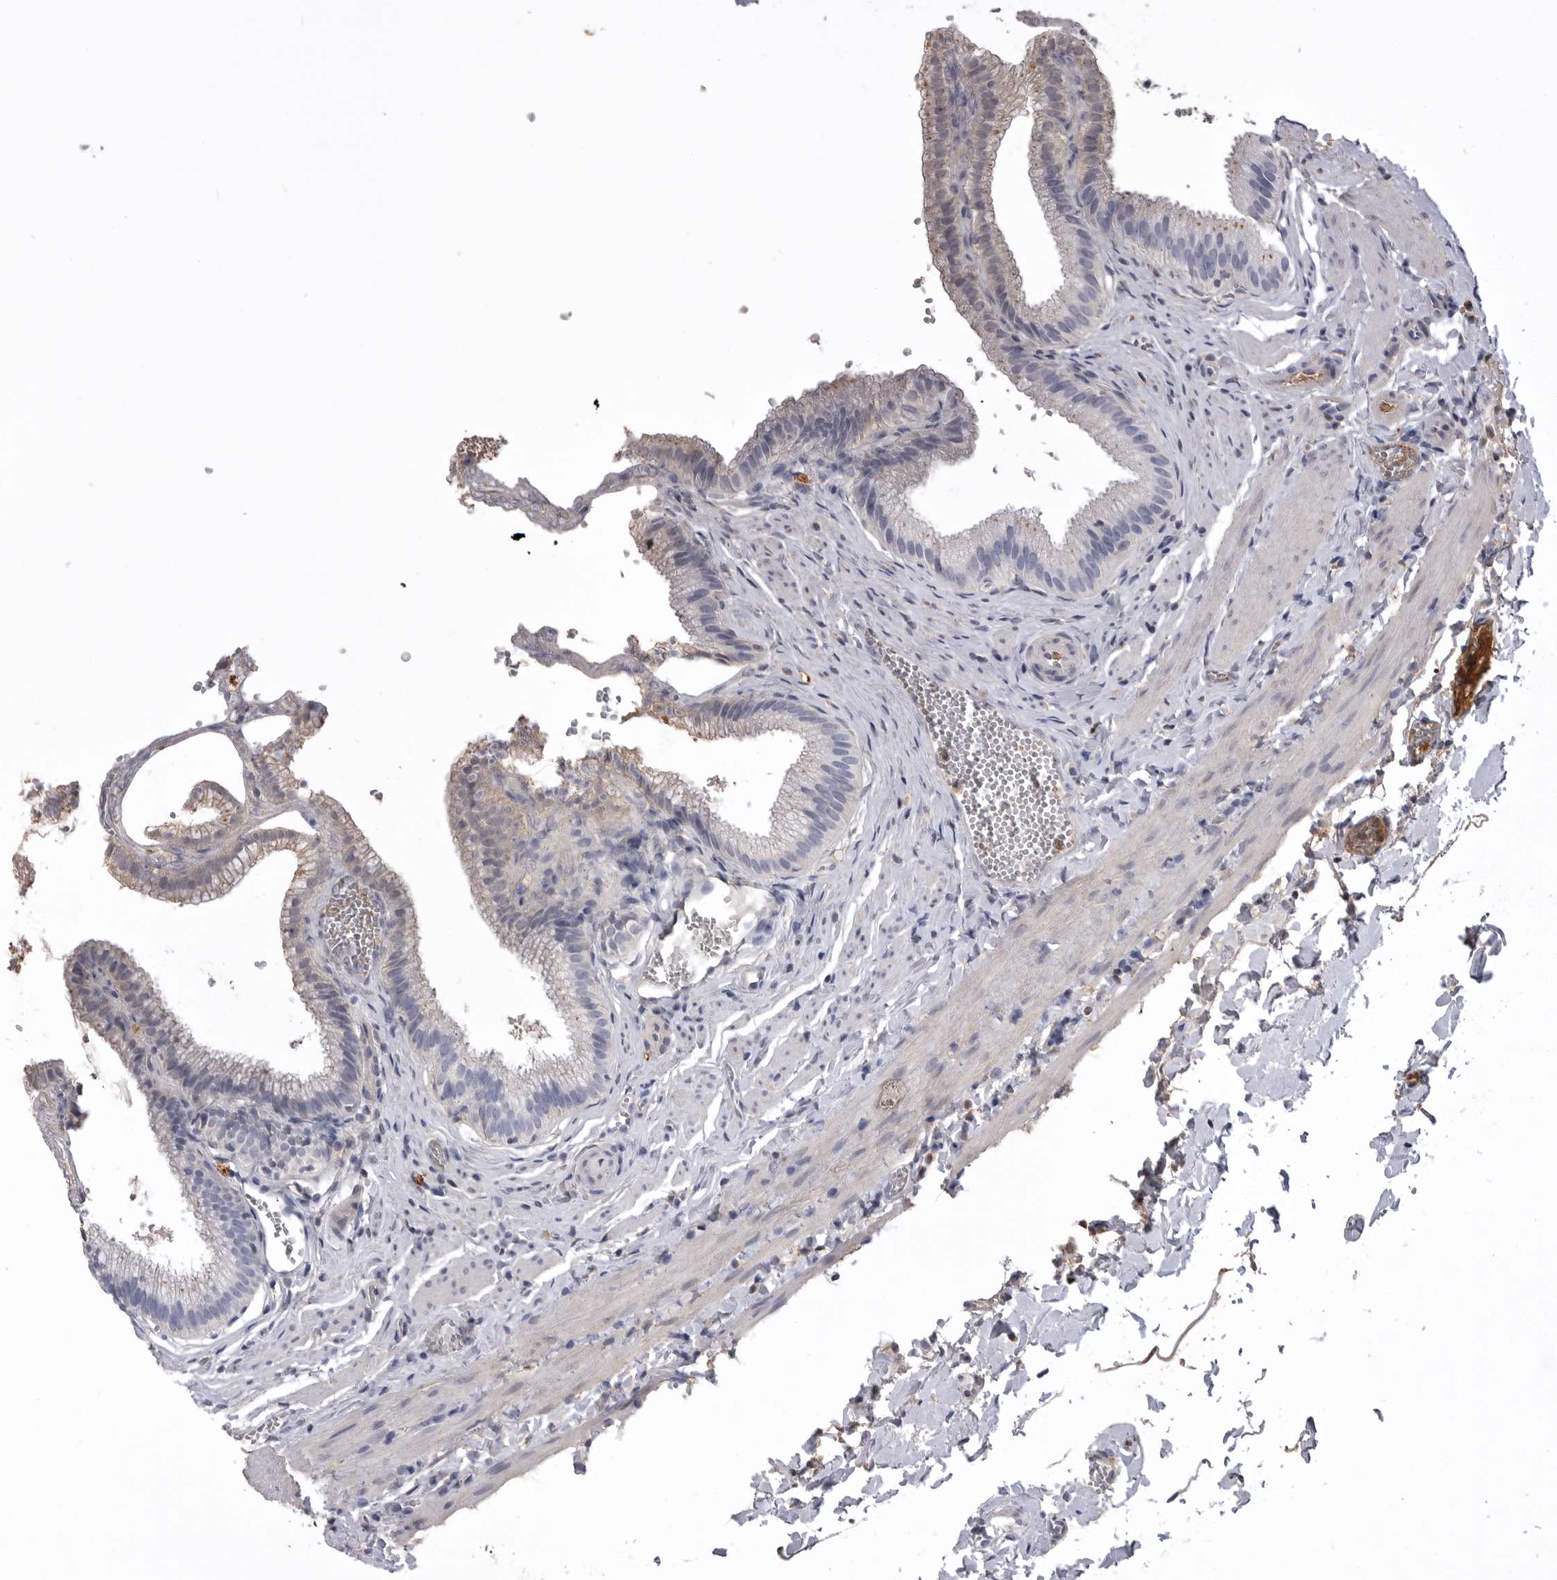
{"staining": {"intensity": "moderate", "quantity": "<25%", "location": "cytoplasmic/membranous"}, "tissue": "gallbladder", "cell_type": "Glandular cells", "image_type": "normal", "snomed": [{"axis": "morphology", "description": "Normal tissue, NOS"}, {"axis": "topography", "description": "Gallbladder"}], "caption": "Moderate cytoplasmic/membranous staining is seen in about <25% of glandular cells in unremarkable gallbladder.", "gene": "AHSG", "patient": {"sex": "male", "age": 38}}